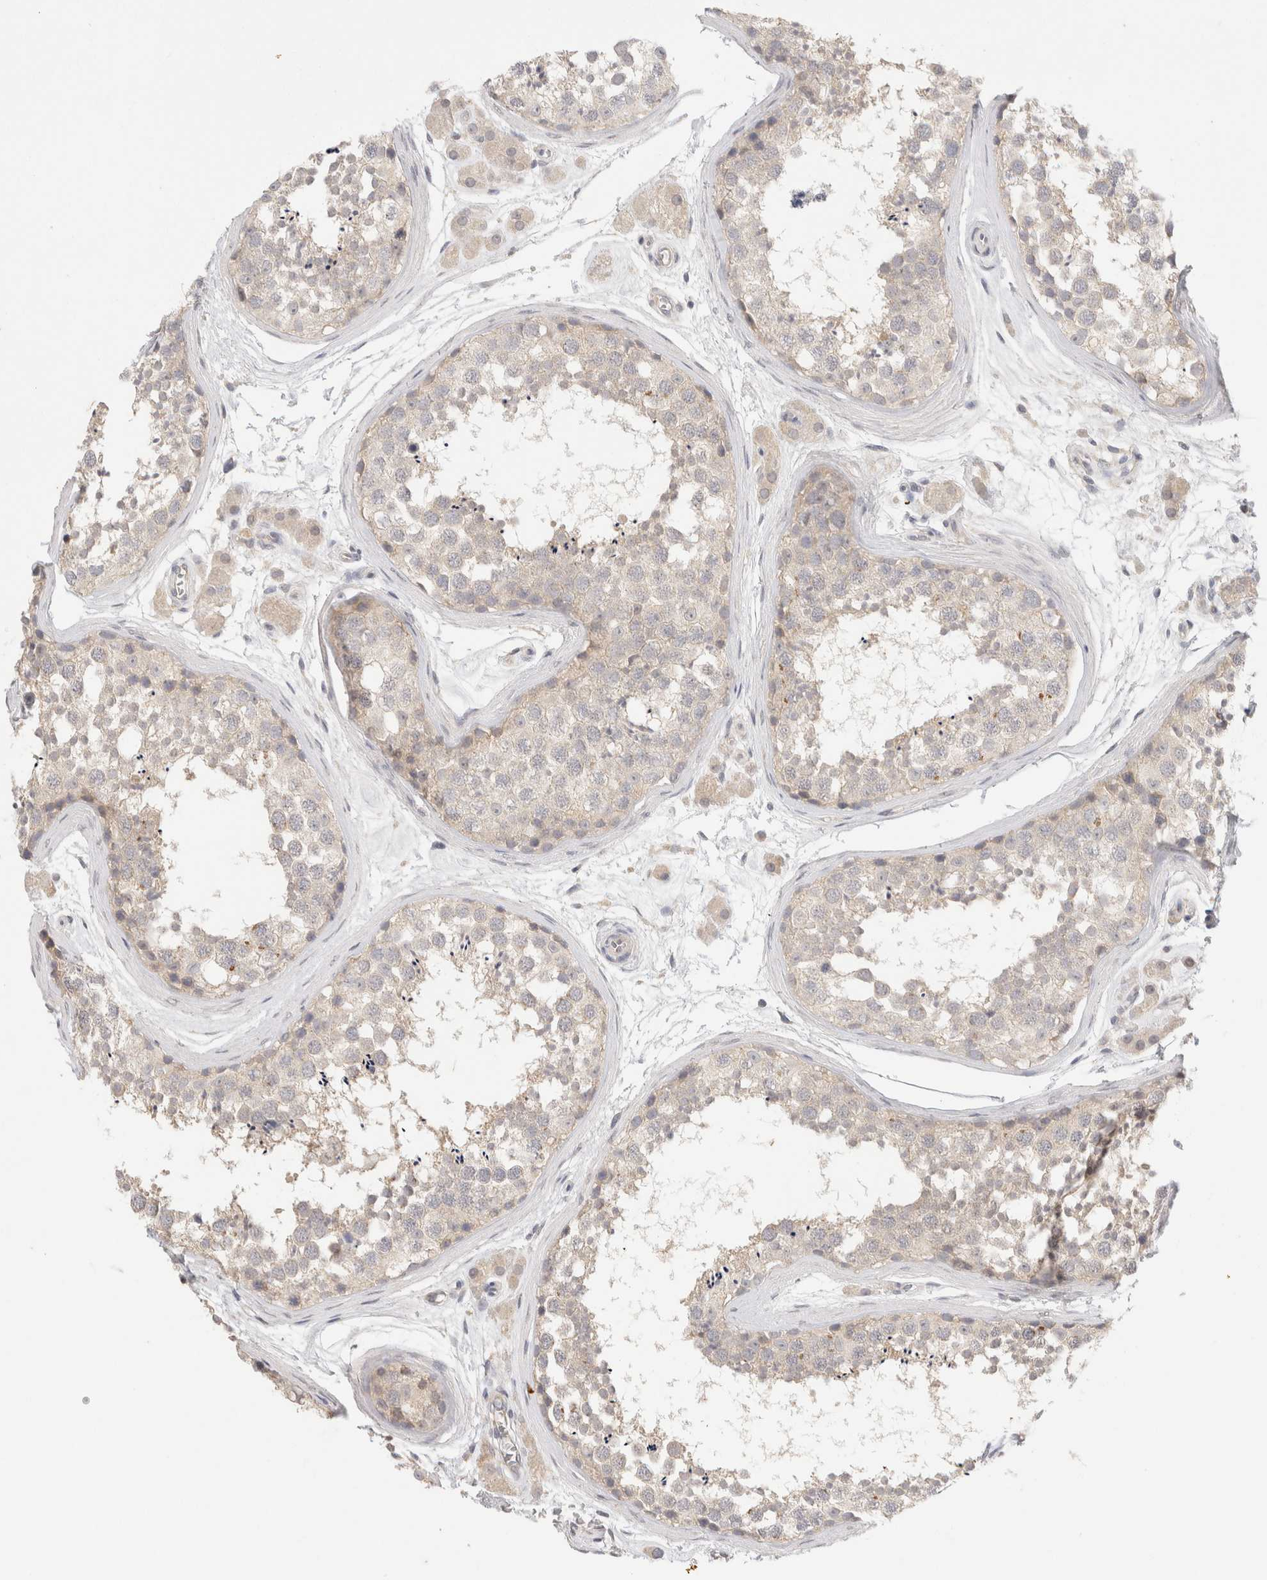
{"staining": {"intensity": "negative", "quantity": "none", "location": "none"}, "tissue": "testis", "cell_type": "Cells in seminiferous ducts", "image_type": "normal", "snomed": [{"axis": "morphology", "description": "Normal tissue, NOS"}, {"axis": "topography", "description": "Testis"}], "caption": "Cells in seminiferous ducts are negative for protein expression in benign human testis.", "gene": "CHRM4", "patient": {"sex": "male", "age": 56}}